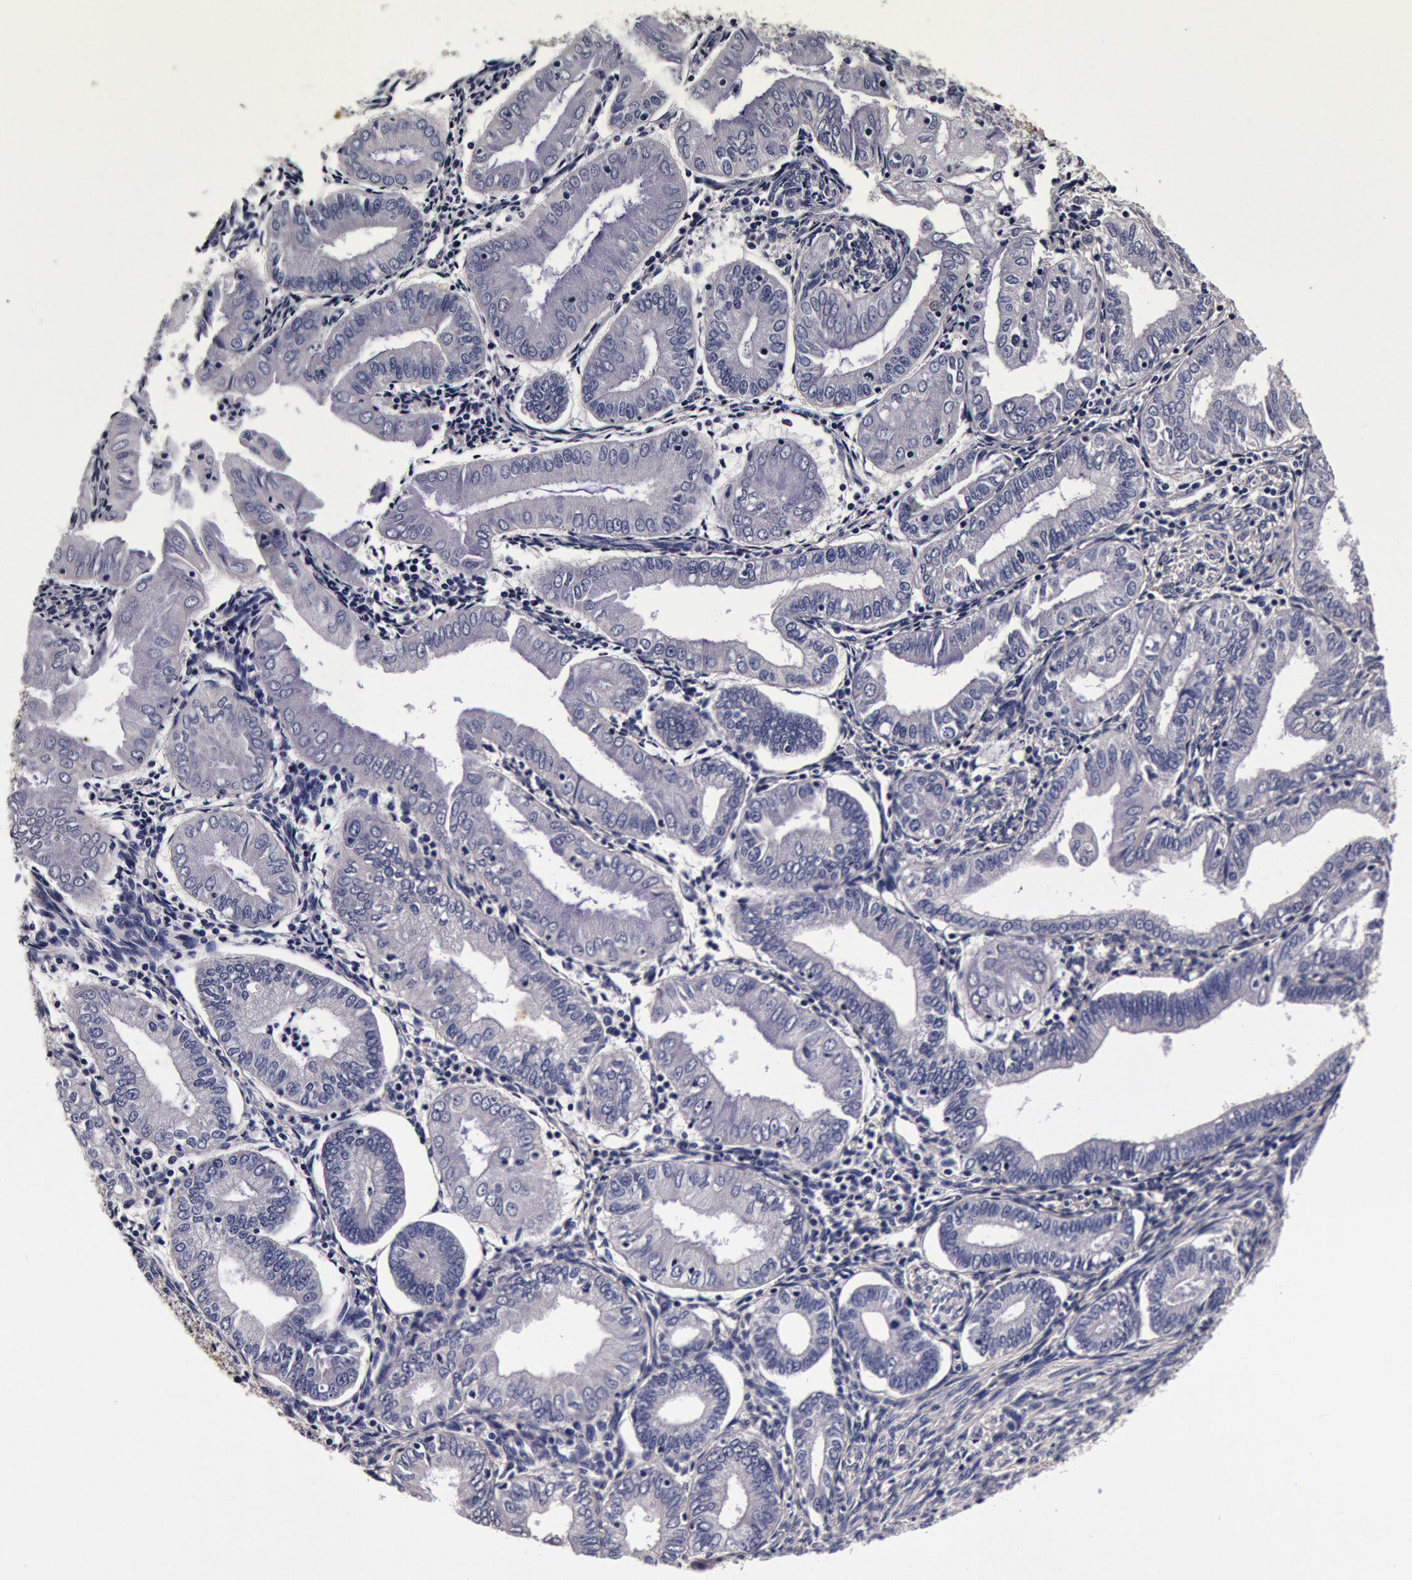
{"staining": {"intensity": "negative", "quantity": "none", "location": "none"}, "tissue": "endometrial cancer", "cell_type": "Tumor cells", "image_type": "cancer", "snomed": [{"axis": "morphology", "description": "Adenocarcinoma, NOS"}, {"axis": "topography", "description": "Endometrium"}], "caption": "High power microscopy image of an immunohistochemistry (IHC) photomicrograph of adenocarcinoma (endometrial), revealing no significant expression in tumor cells.", "gene": "CCDC22", "patient": {"sex": "female", "age": 55}}